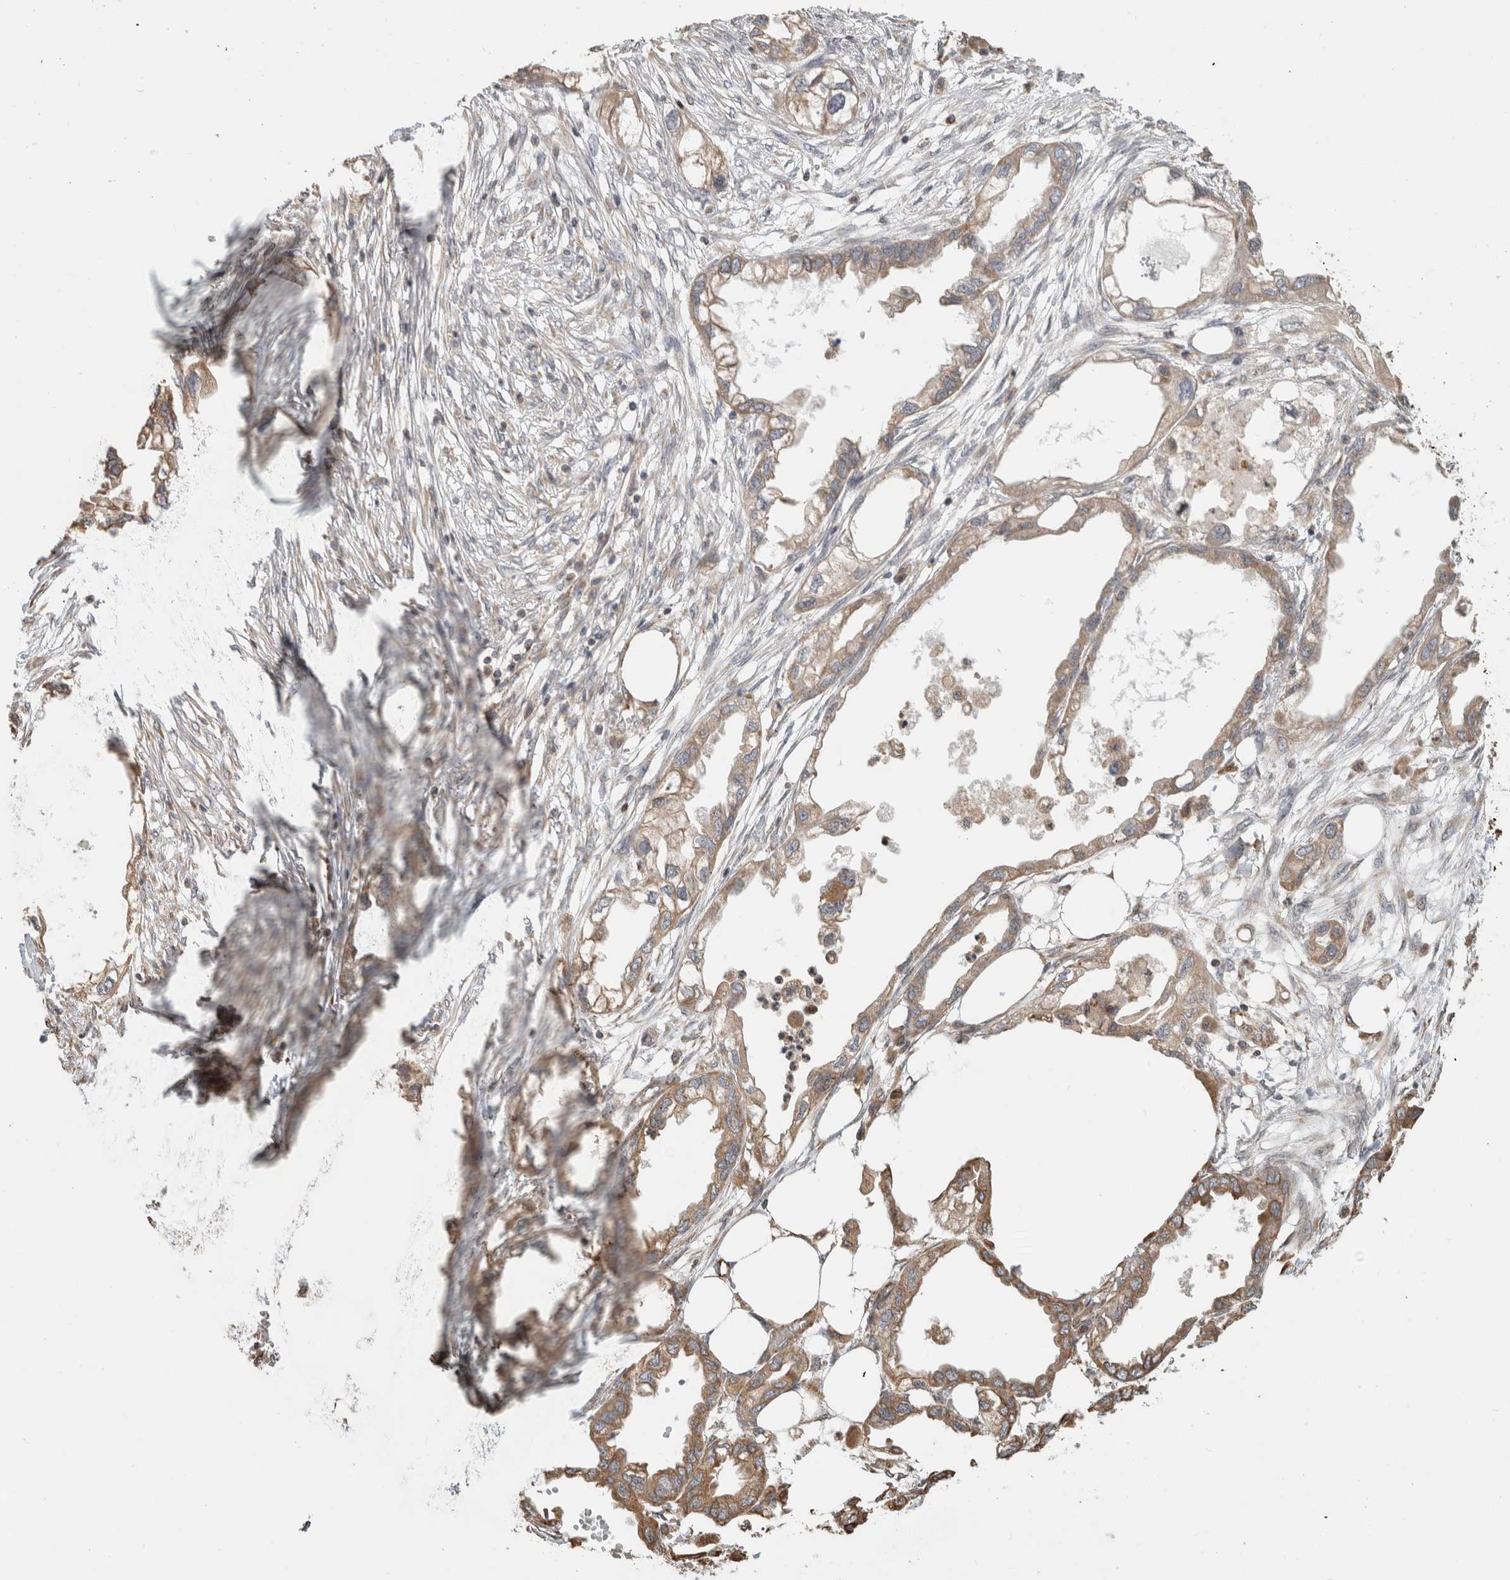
{"staining": {"intensity": "moderate", "quantity": ">75%", "location": "cytoplasmic/membranous"}, "tissue": "endometrial cancer", "cell_type": "Tumor cells", "image_type": "cancer", "snomed": [{"axis": "morphology", "description": "Adenocarcinoma, NOS"}, {"axis": "morphology", "description": "Adenocarcinoma, metastatic, NOS"}, {"axis": "topography", "description": "Adipose tissue"}, {"axis": "topography", "description": "Endometrium"}], "caption": "Immunohistochemistry image of neoplastic tissue: human endometrial cancer stained using immunohistochemistry (IHC) reveals medium levels of moderate protein expression localized specifically in the cytoplasmic/membranous of tumor cells, appearing as a cytoplasmic/membranous brown color.", "gene": "GINS4", "patient": {"sex": "female", "age": 67}}